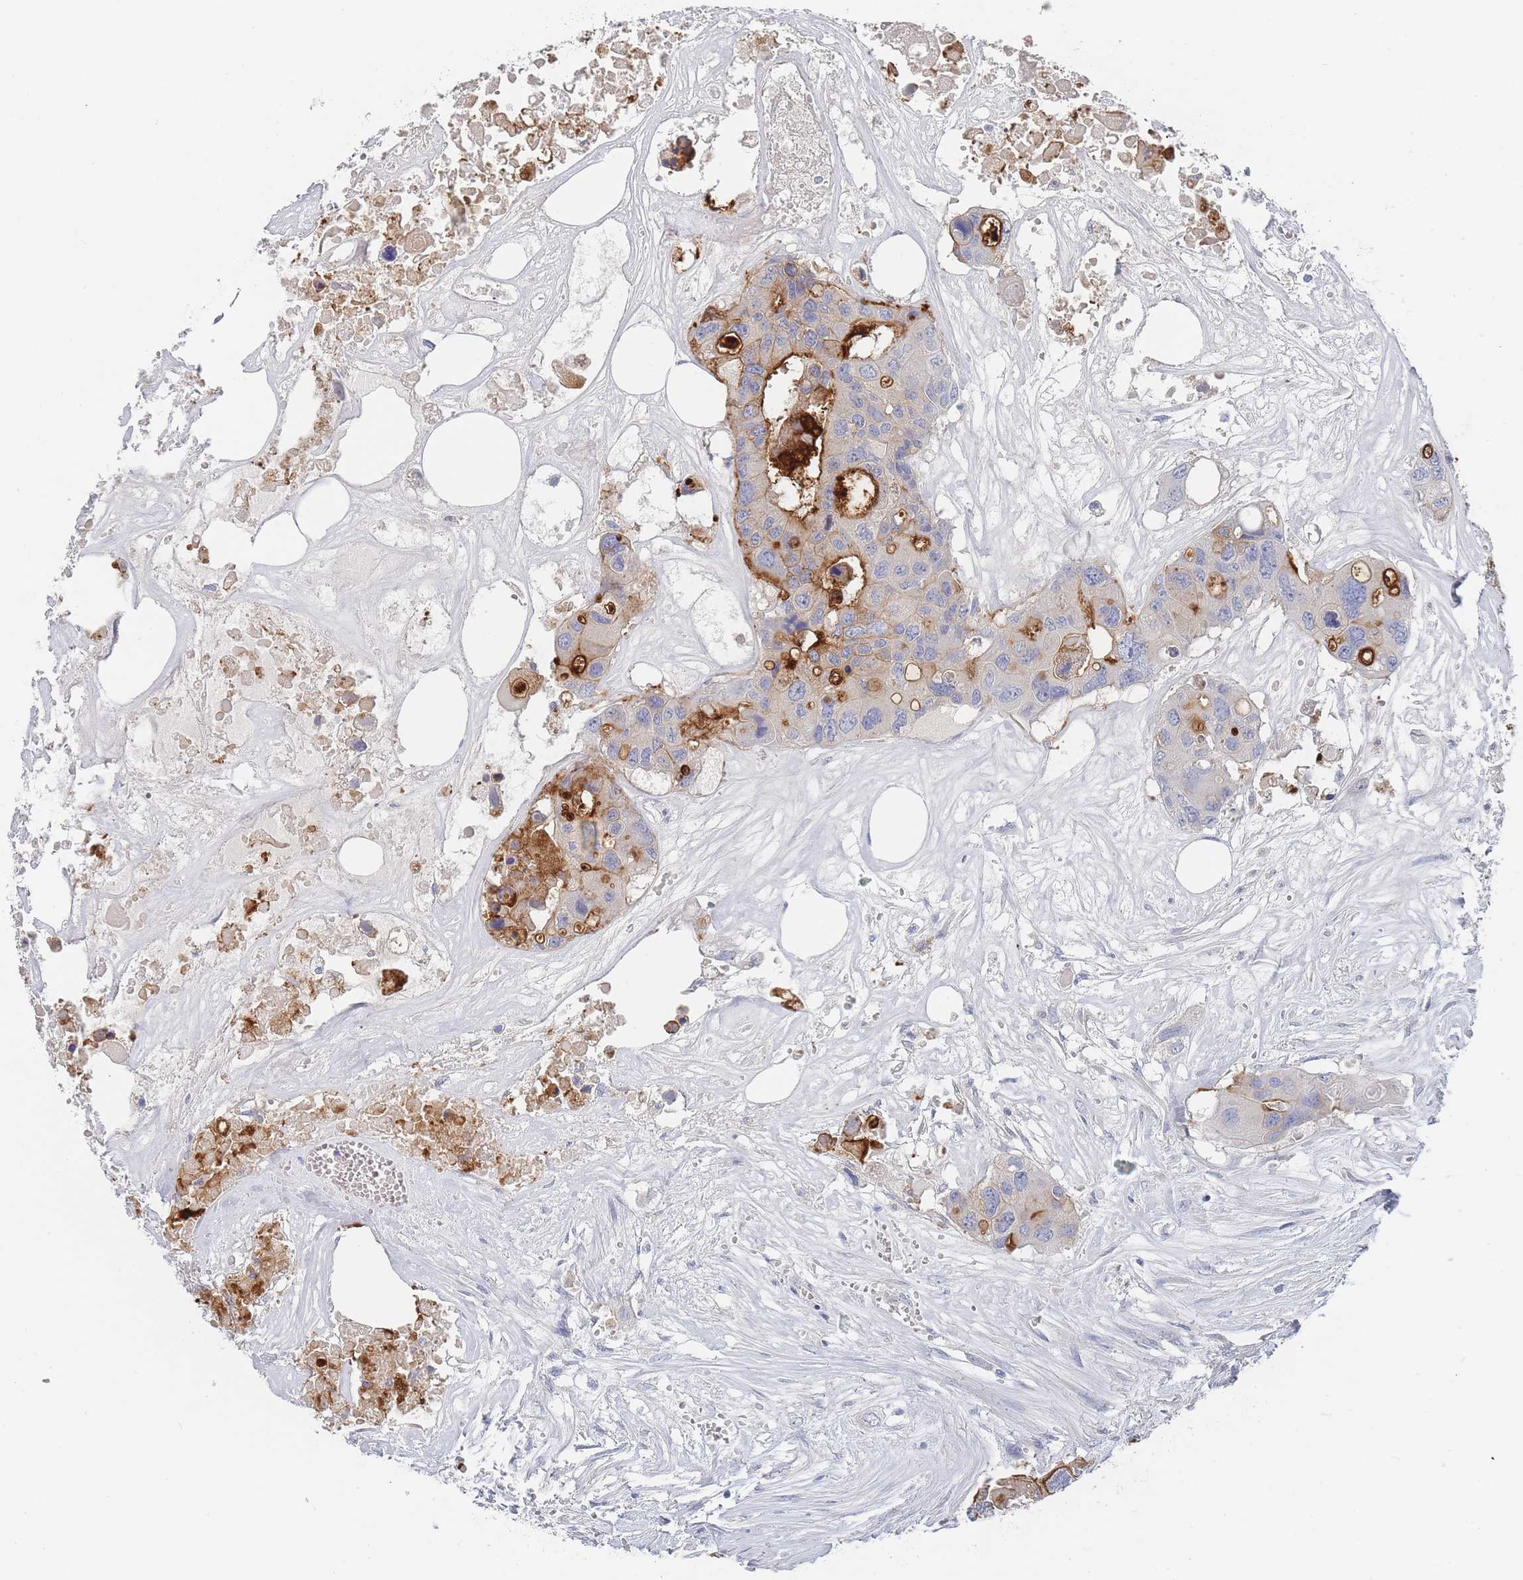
{"staining": {"intensity": "moderate", "quantity": "25%-75%", "location": "cytoplasmic/membranous"}, "tissue": "colorectal cancer", "cell_type": "Tumor cells", "image_type": "cancer", "snomed": [{"axis": "morphology", "description": "Adenocarcinoma, NOS"}, {"axis": "topography", "description": "Colon"}], "caption": "Adenocarcinoma (colorectal) stained for a protein displays moderate cytoplasmic/membranous positivity in tumor cells. (DAB (3,3'-diaminobenzidine) IHC, brown staining for protein, blue staining for nuclei).", "gene": "ACAD11", "patient": {"sex": "male", "age": 77}}